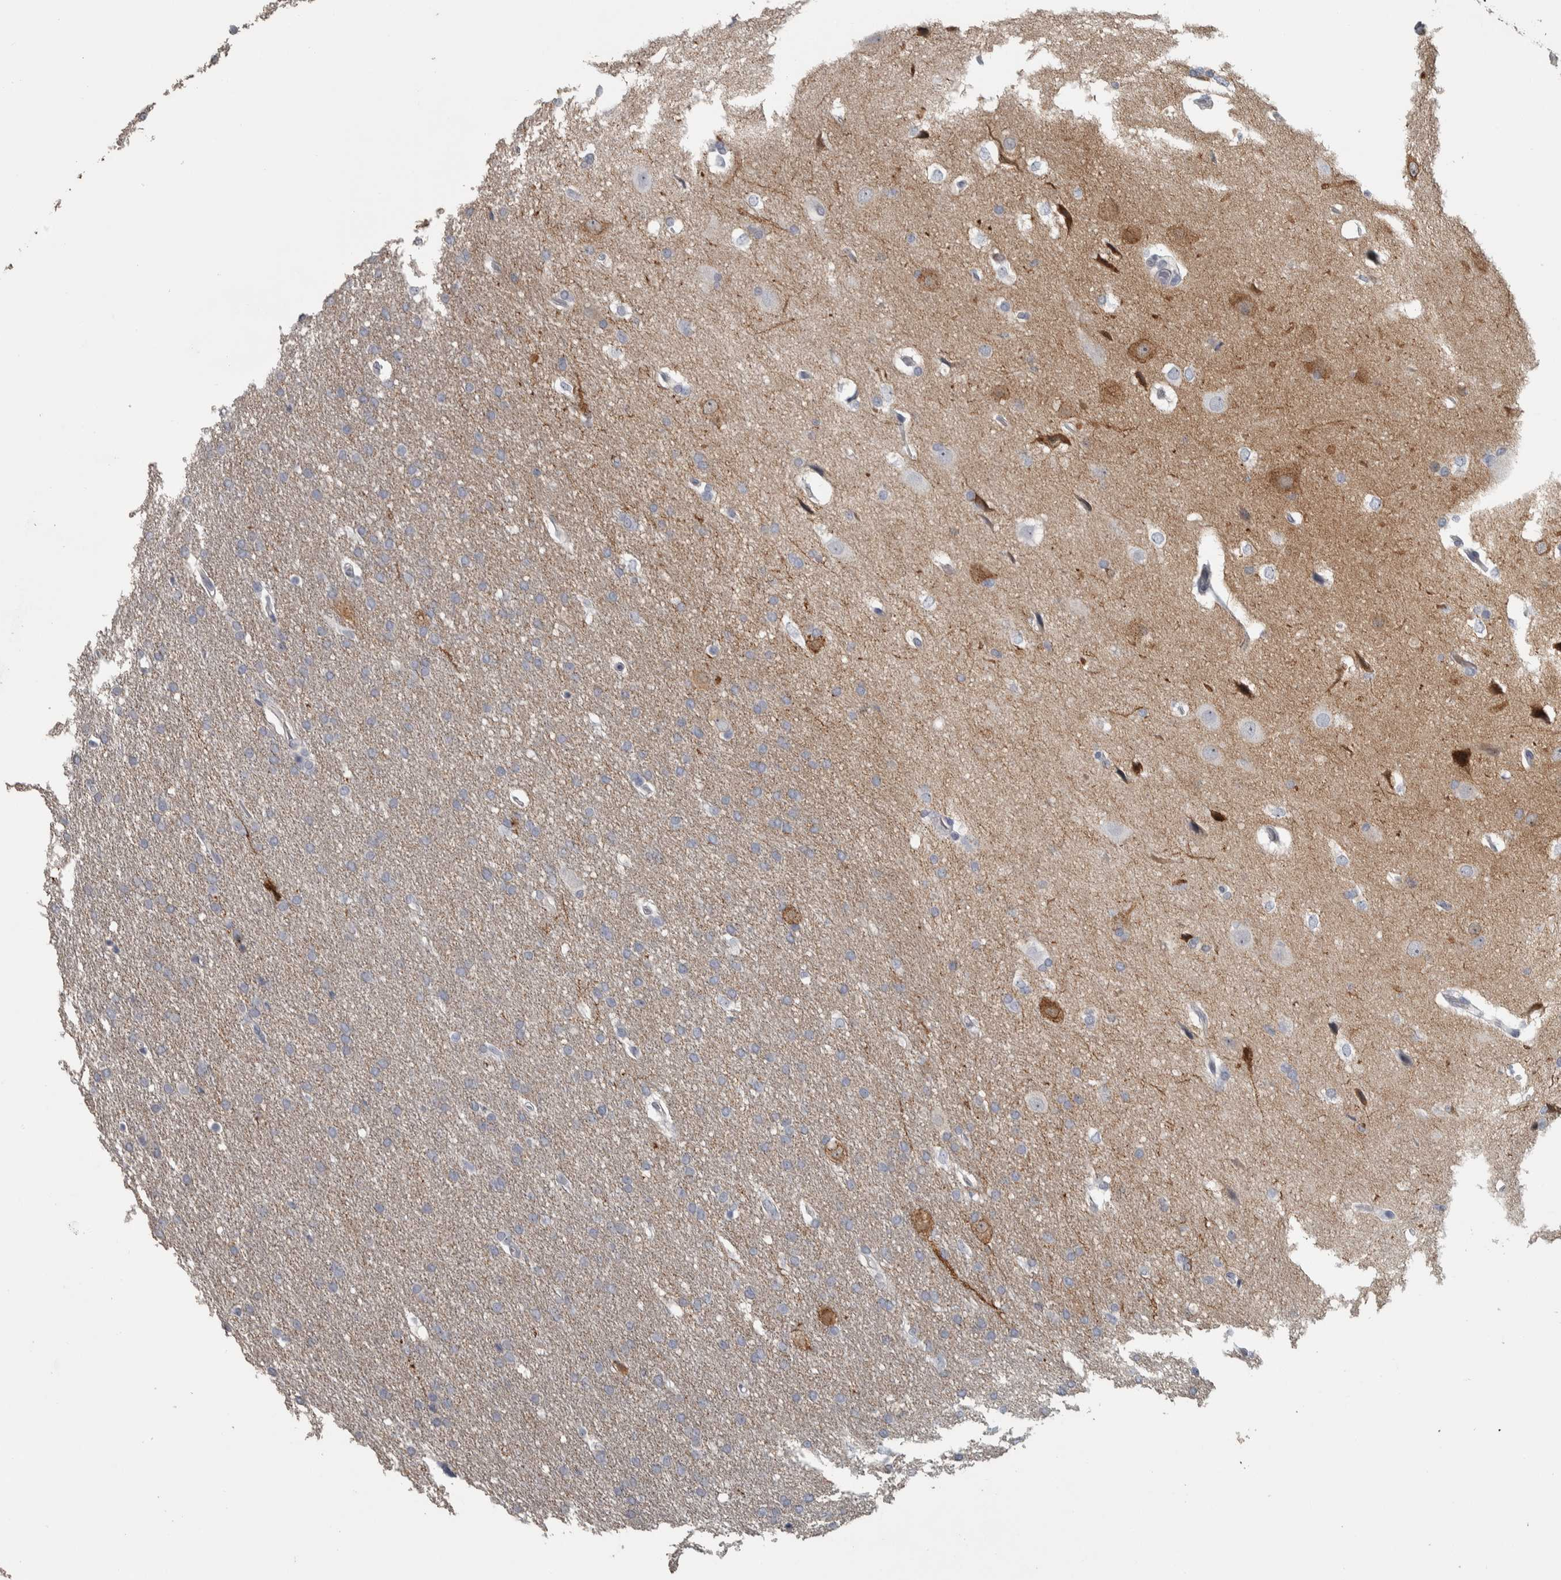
{"staining": {"intensity": "weak", "quantity": "25%-75%", "location": "cytoplasmic/membranous"}, "tissue": "glioma", "cell_type": "Tumor cells", "image_type": "cancer", "snomed": [{"axis": "morphology", "description": "Glioma, malignant, Low grade"}, {"axis": "topography", "description": "Brain"}], "caption": "Protein expression analysis of low-grade glioma (malignant) reveals weak cytoplasmic/membranous positivity in approximately 25%-75% of tumor cells.", "gene": "DCAF10", "patient": {"sex": "female", "age": 37}}